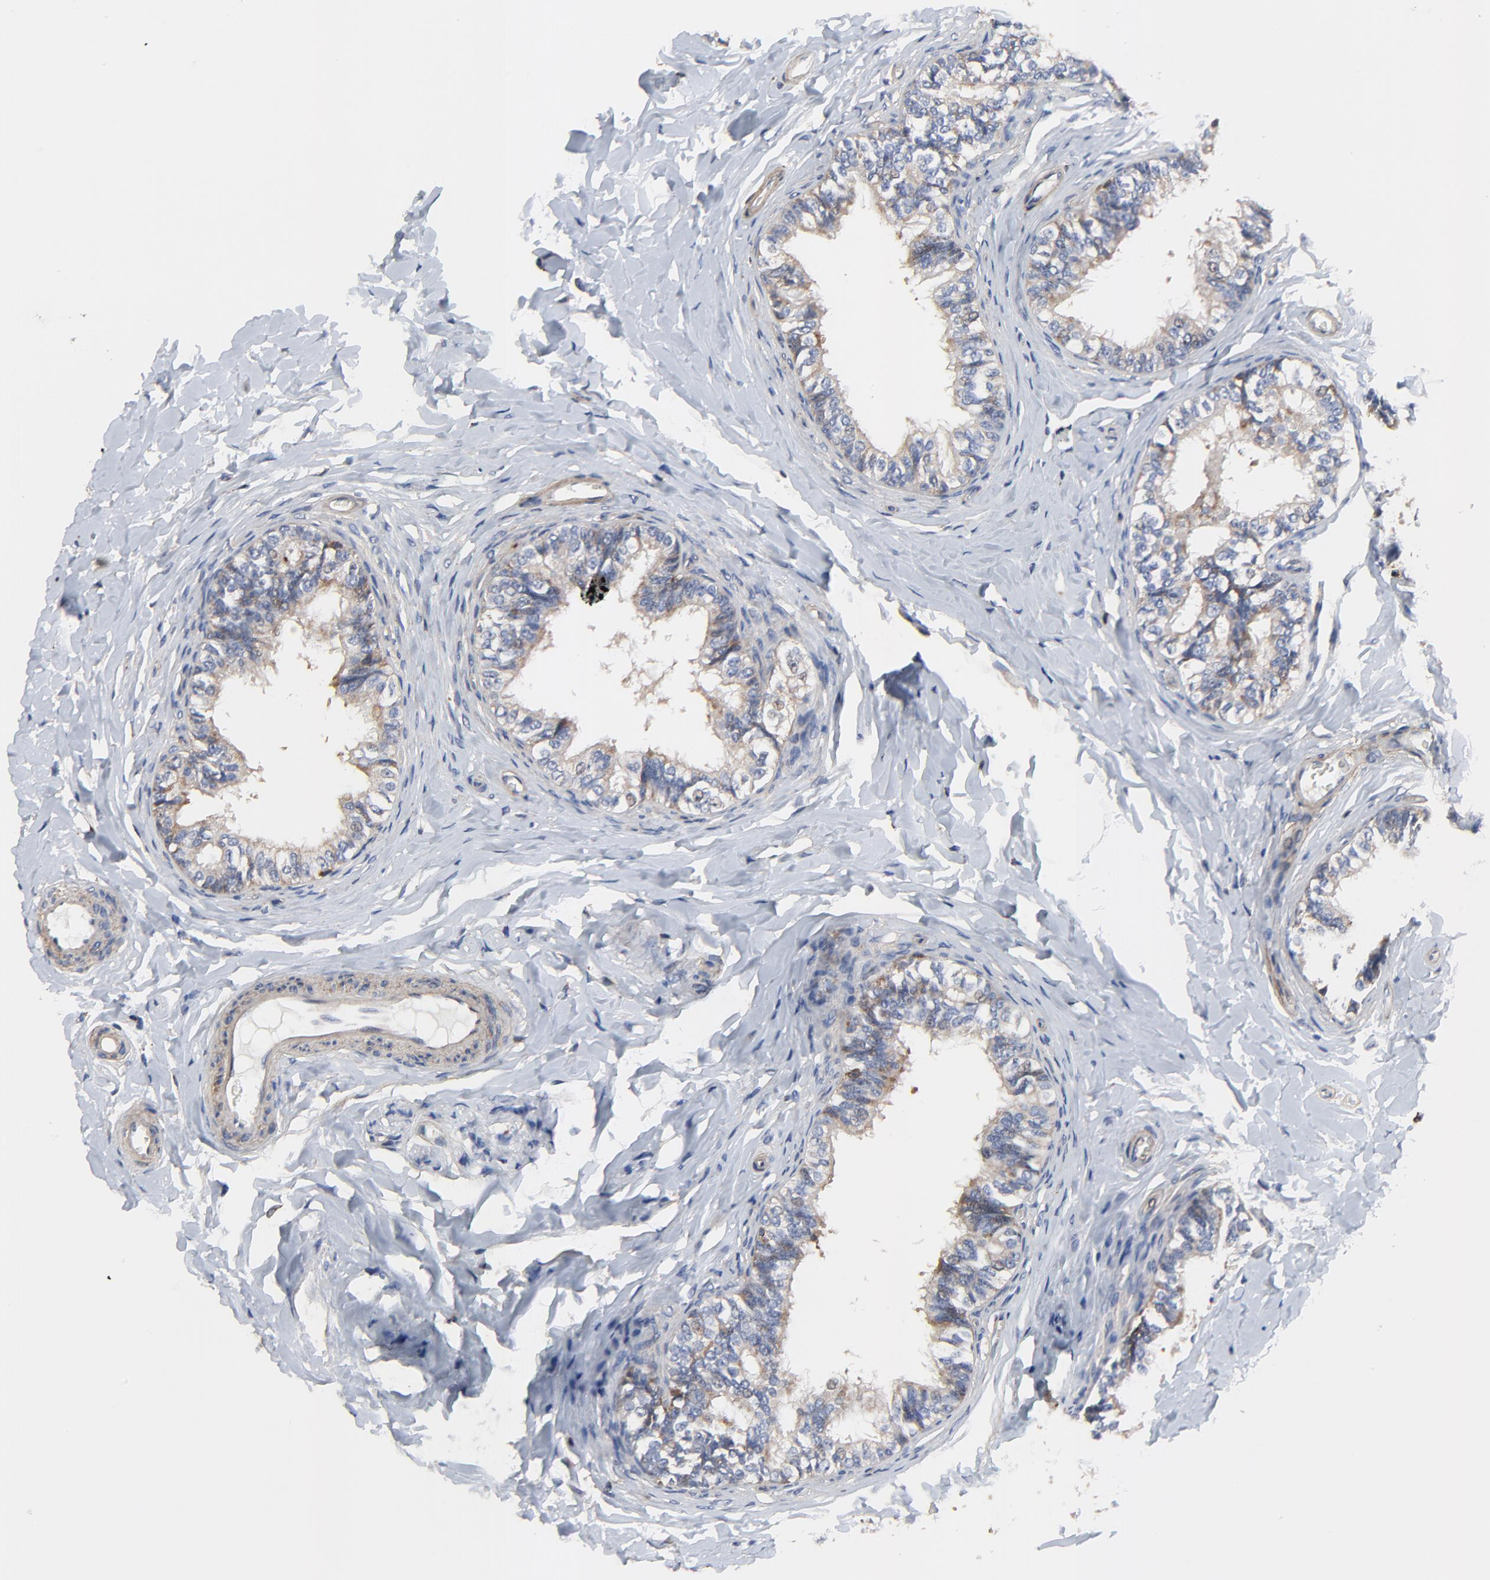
{"staining": {"intensity": "moderate", "quantity": "25%-75%", "location": "cytoplasmic/membranous"}, "tissue": "epididymis", "cell_type": "Glandular cells", "image_type": "normal", "snomed": [{"axis": "morphology", "description": "Normal tissue, NOS"}, {"axis": "topography", "description": "Epididymis"}], "caption": "A high-resolution histopathology image shows immunohistochemistry (IHC) staining of benign epididymis, which exhibits moderate cytoplasmic/membranous staining in approximately 25%-75% of glandular cells.", "gene": "SKAP1", "patient": {"sex": "male", "age": 26}}